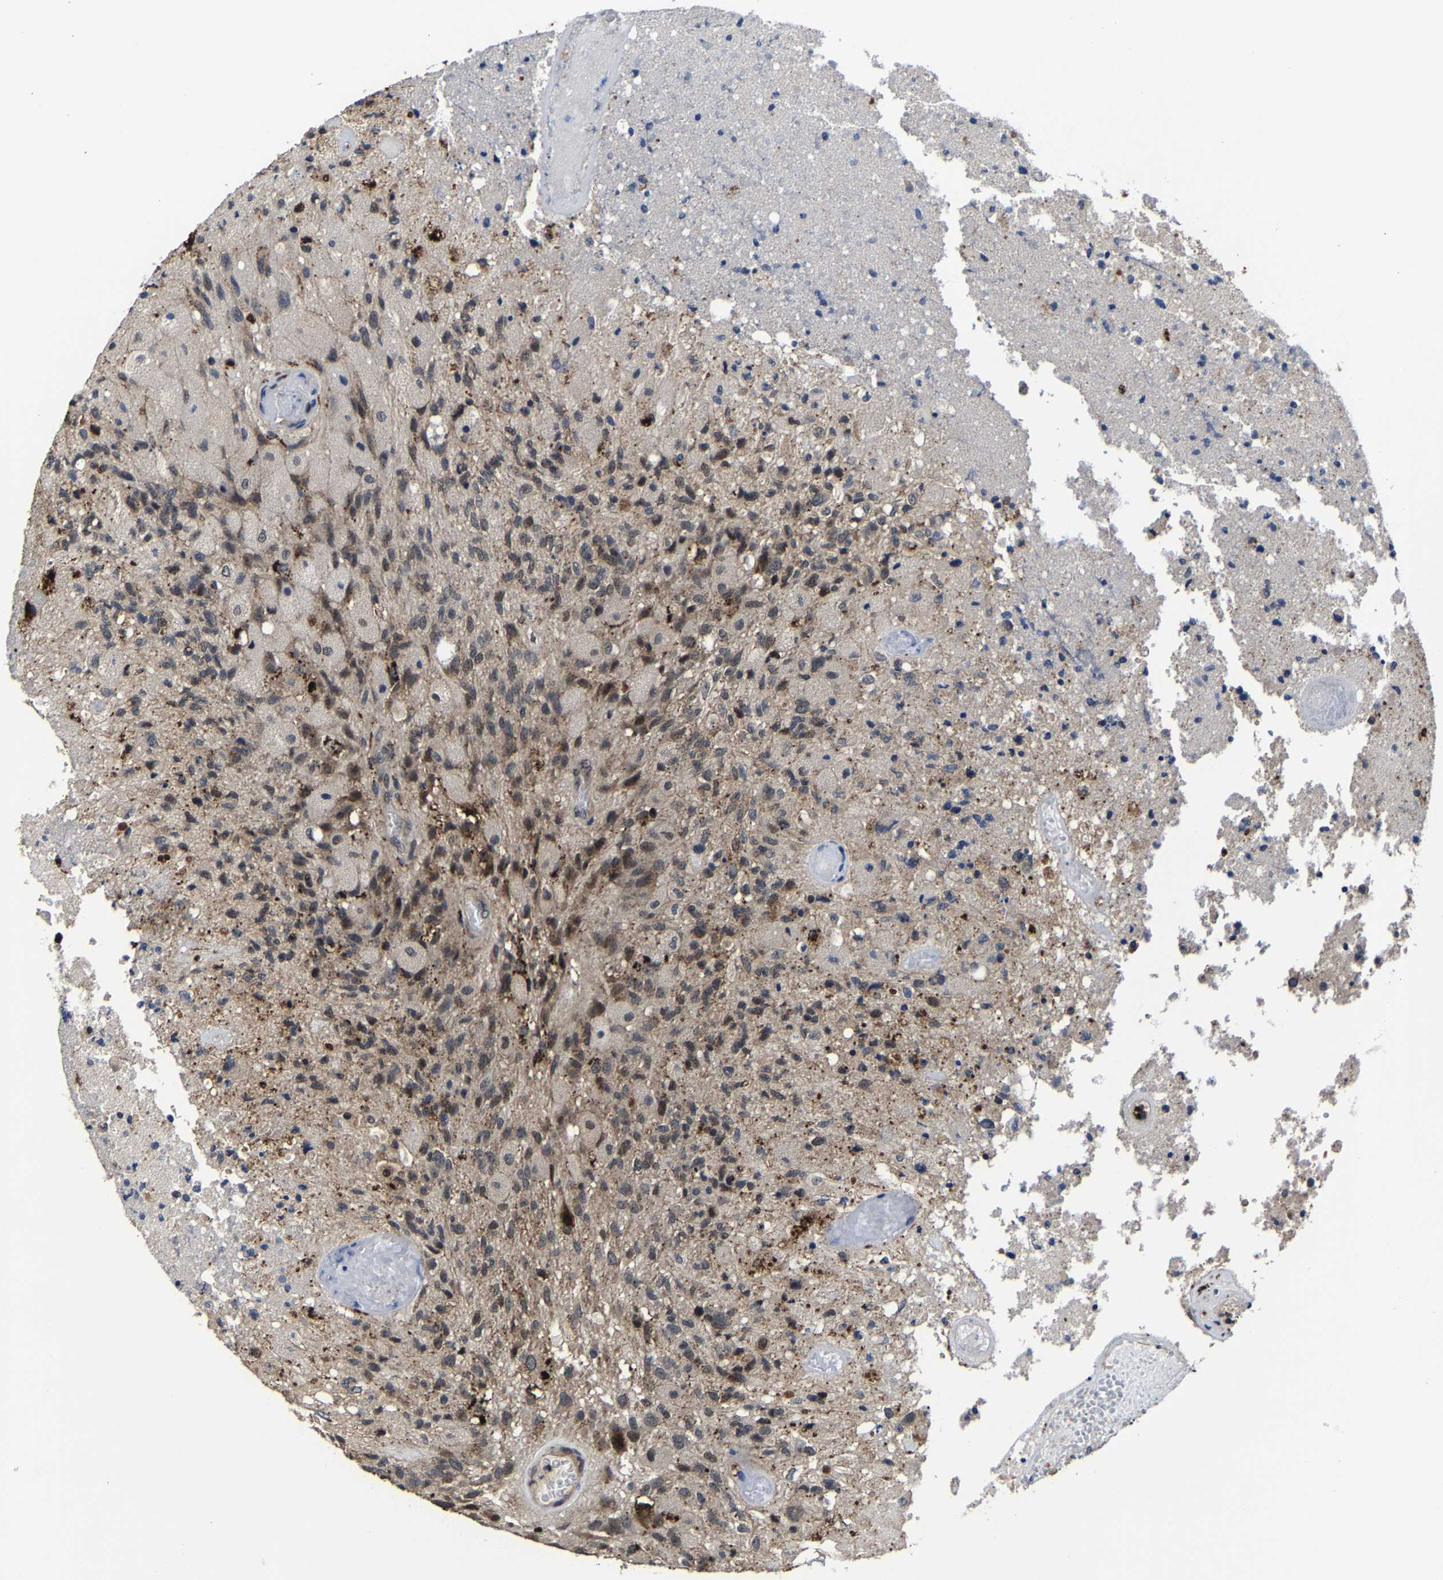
{"staining": {"intensity": "weak", "quantity": "<25%", "location": "cytoplasmic/membranous,nuclear"}, "tissue": "glioma", "cell_type": "Tumor cells", "image_type": "cancer", "snomed": [{"axis": "morphology", "description": "Normal tissue, NOS"}, {"axis": "morphology", "description": "Glioma, malignant, High grade"}, {"axis": "topography", "description": "Cerebral cortex"}], "caption": "An image of malignant glioma (high-grade) stained for a protein shows no brown staining in tumor cells.", "gene": "ZCCHC7", "patient": {"sex": "male", "age": 77}}